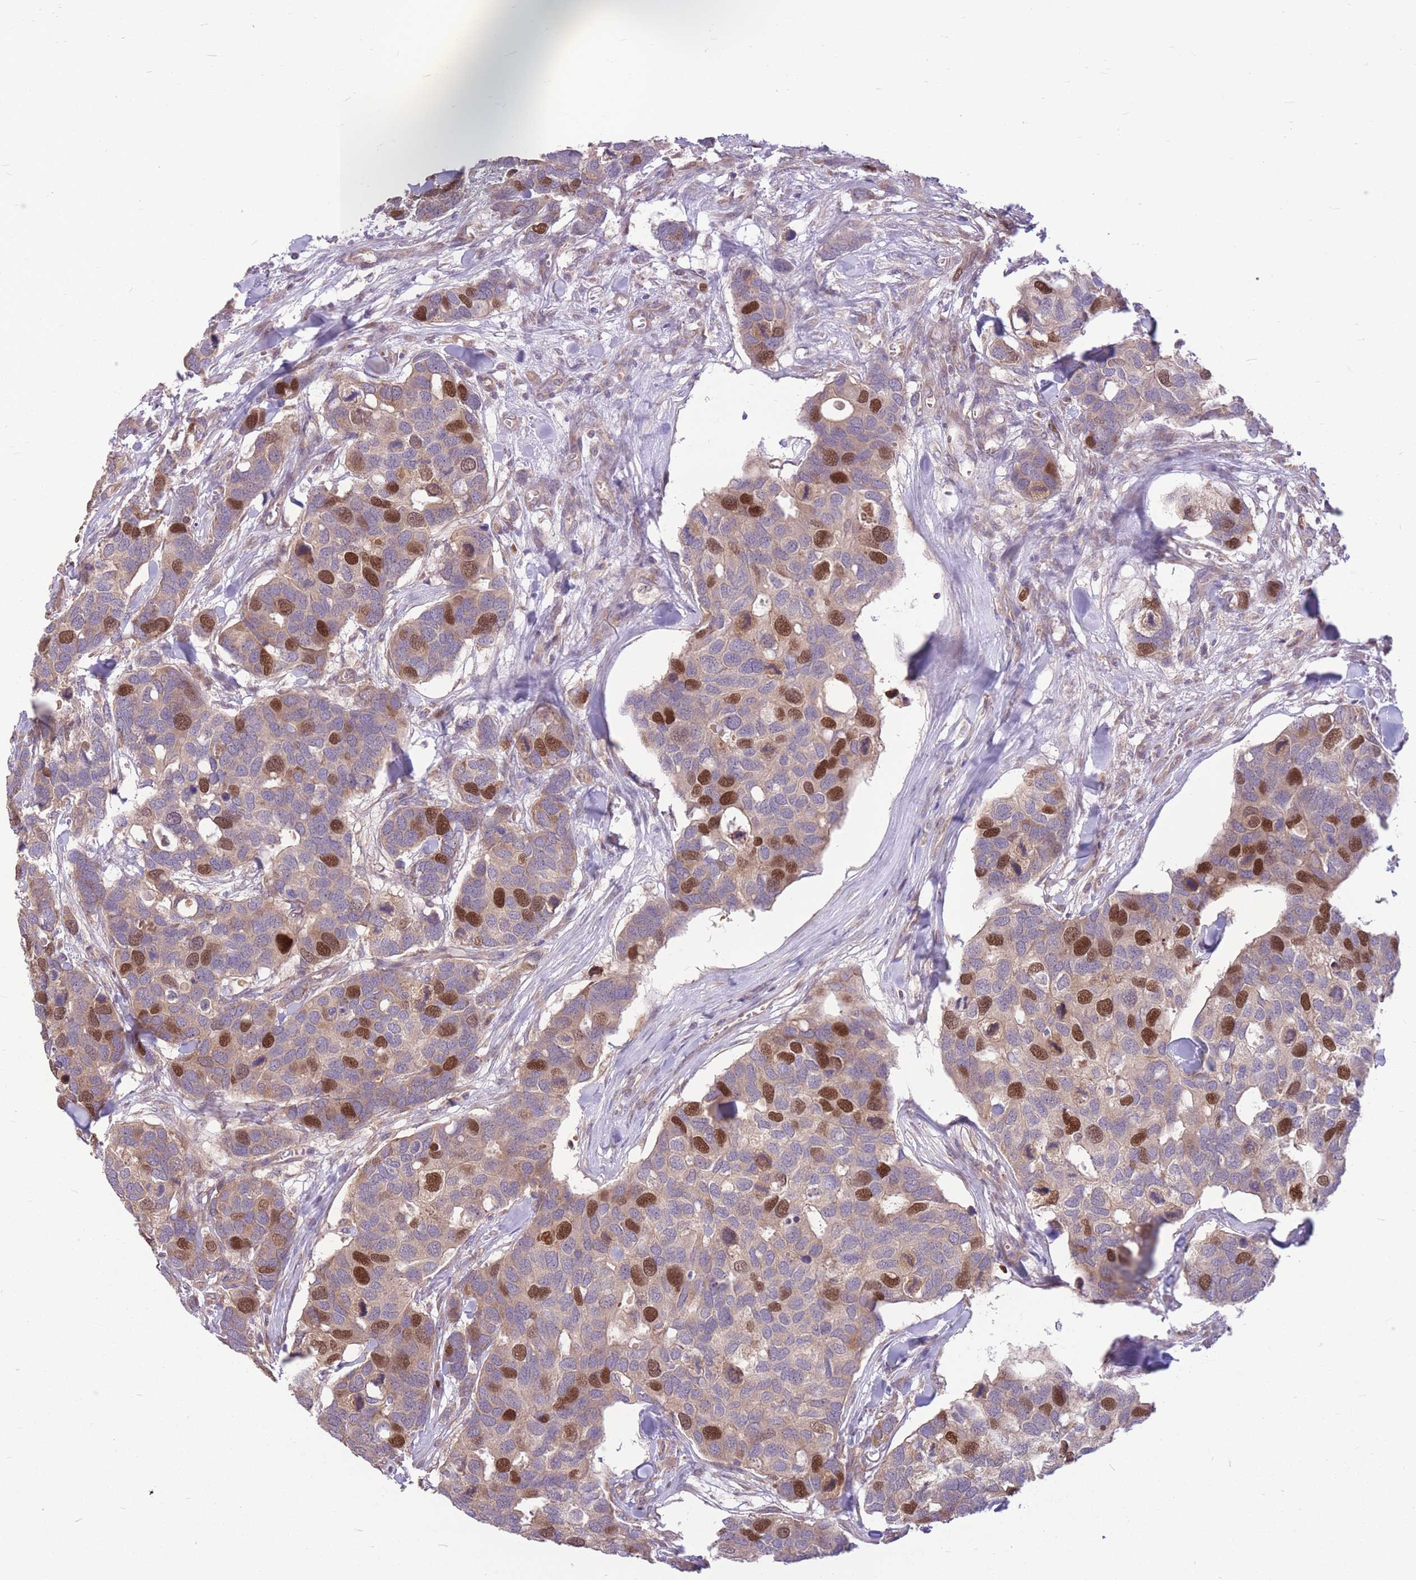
{"staining": {"intensity": "strong", "quantity": "25%-75%", "location": "cytoplasmic/membranous,nuclear"}, "tissue": "breast cancer", "cell_type": "Tumor cells", "image_type": "cancer", "snomed": [{"axis": "morphology", "description": "Duct carcinoma"}, {"axis": "topography", "description": "Breast"}], "caption": "Tumor cells reveal high levels of strong cytoplasmic/membranous and nuclear expression in approximately 25%-75% of cells in human breast cancer (infiltrating ductal carcinoma).", "gene": "GMNN", "patient": {"sex": "female", "age": 83}}